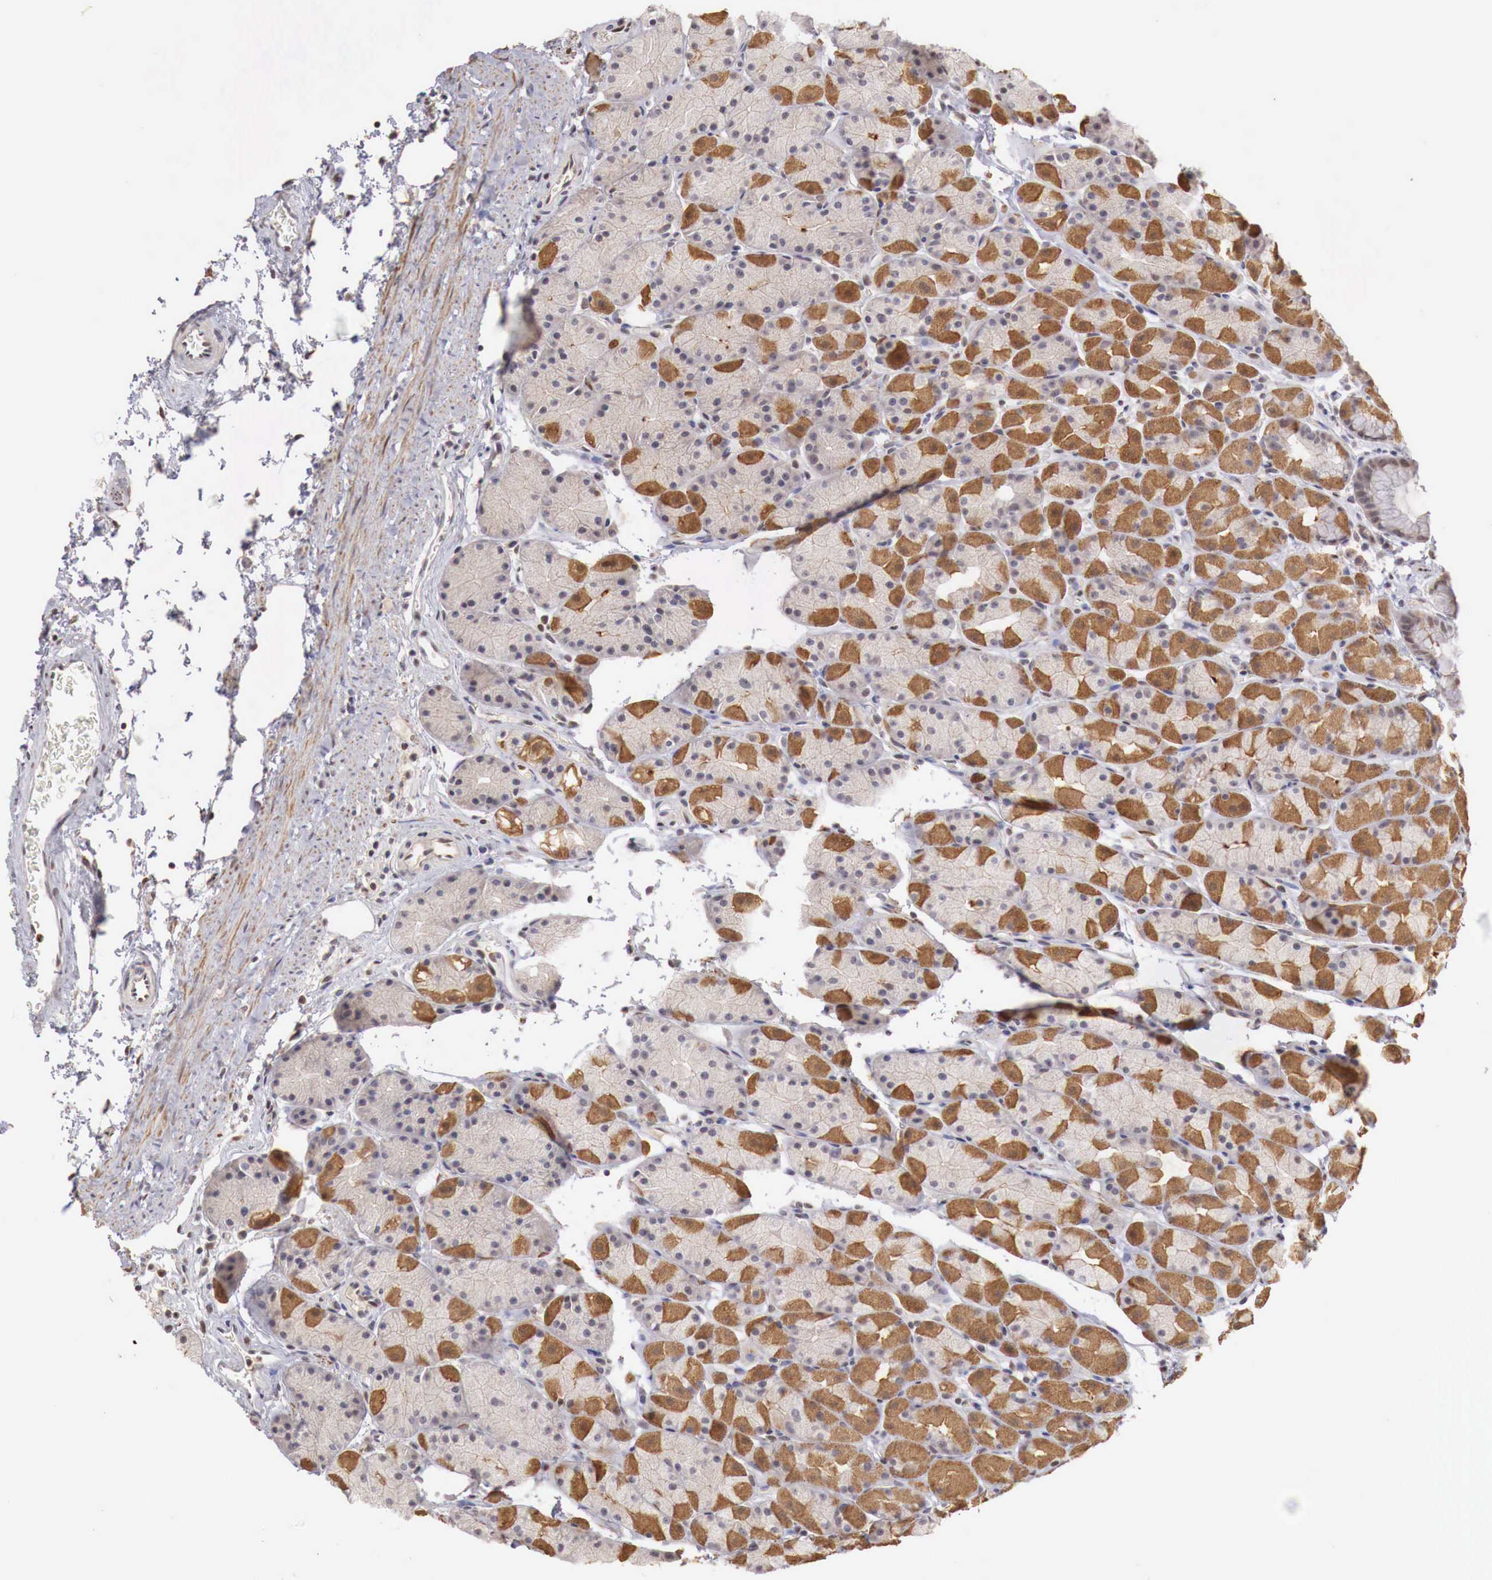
{"staining": {"intensity": "moderate", "quantity": "25%-75%", "location": "cytoplasmic/membranous"}, "tissue": "stomach", "cell_type": "Glandular cells", "image_type": "normal", "snomed": [{"axis": "morphology", "description": "Adenocarcinoma, NOS"}, {"axis": "topography", "description": "Stomach, upper"}], "caption": "Immunohistochemistry of benign stomach exhibits medium levels of moderate cytoplasmic/membranous staining in approximately 25%-75% of glandular cells.", "gene": "TBC1D9", "patient": {"sex": "male", "age": 47}}